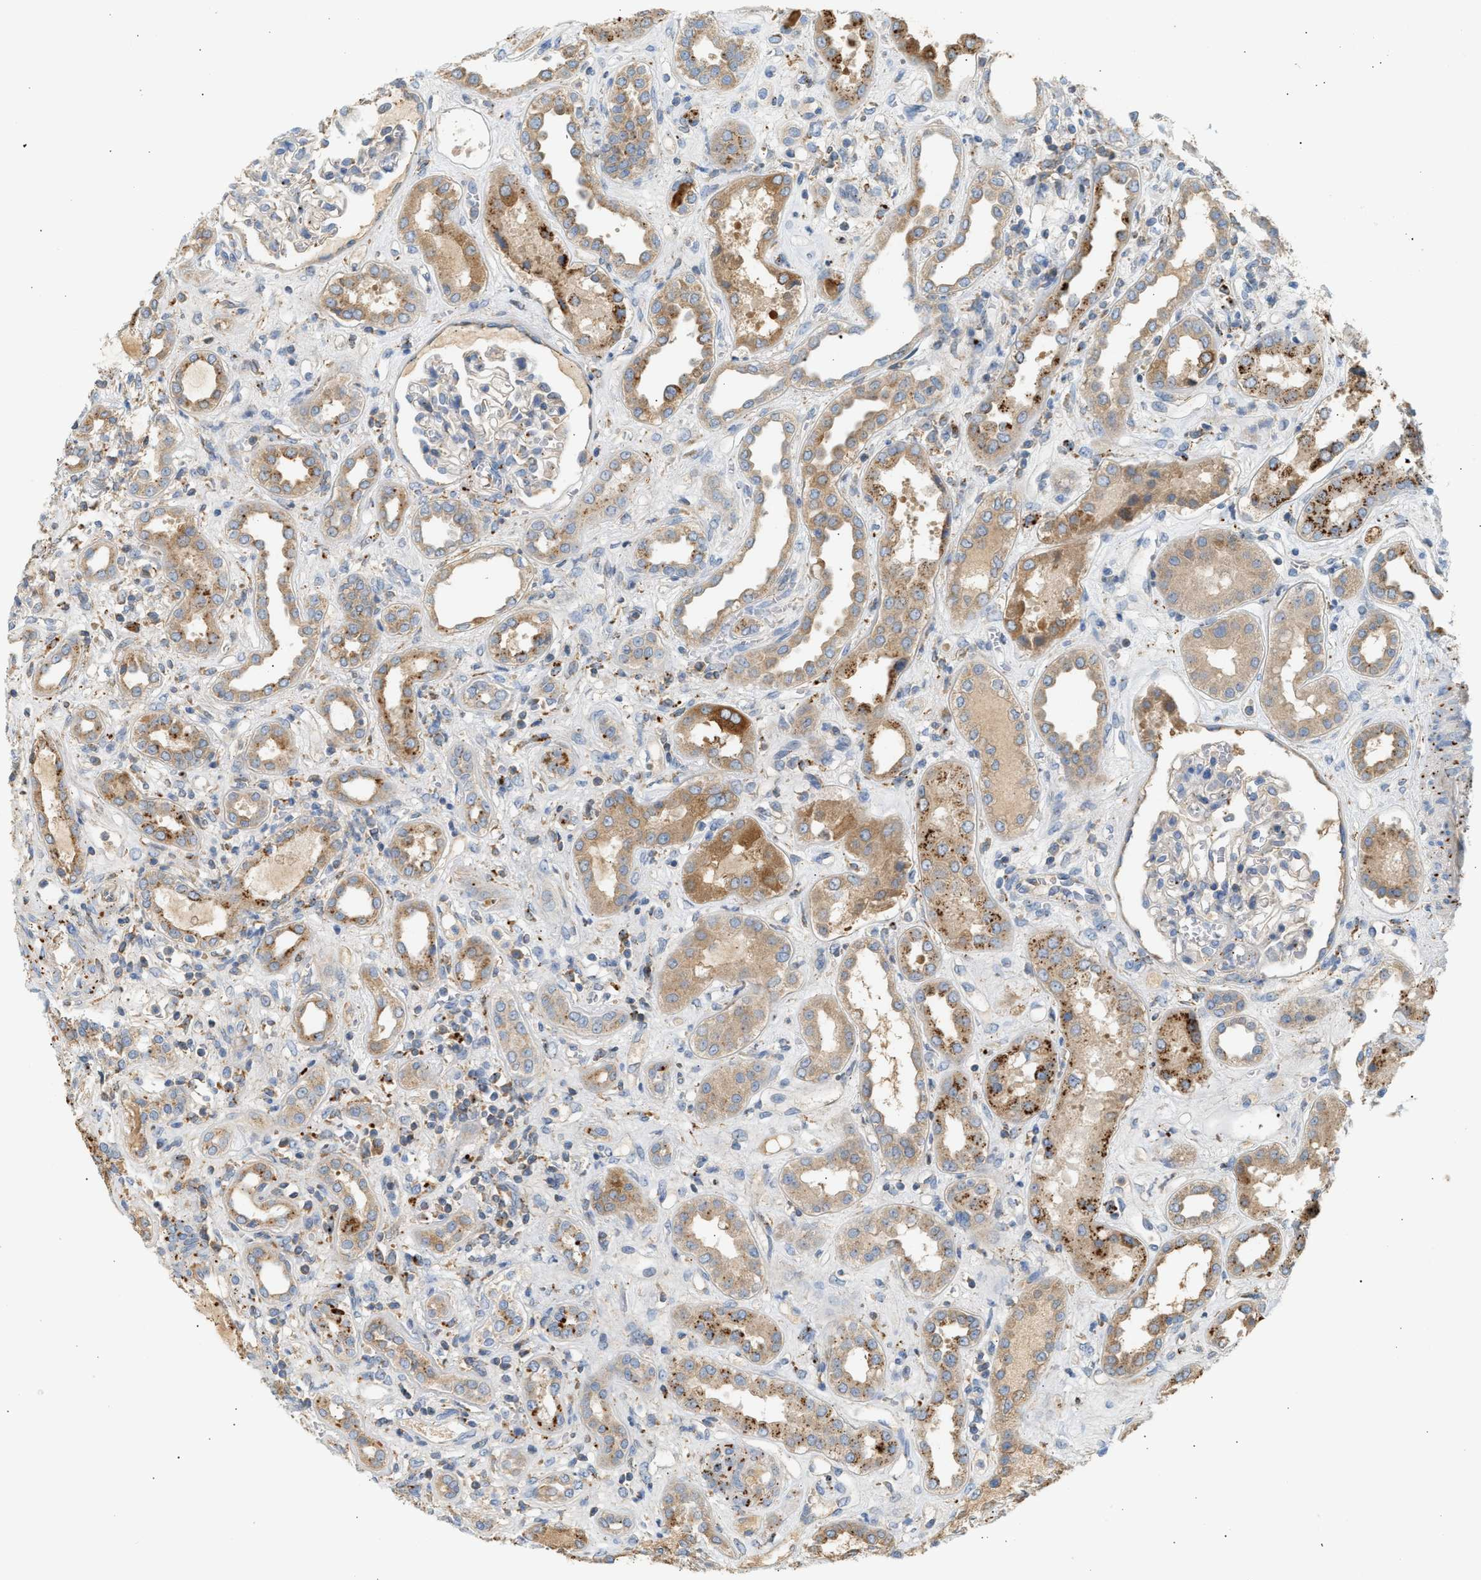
{"staining": {"intensity": "negative", "quantity": "none", "location": "none"}, "tissue": "kidney", "cell_type": "Cells in glomeruli", "image_type": "normal", "snomed": [{"axis": "morphology", "description": "Normal tissue, NOS"}, {"axis": "topography", "description": "Kidney"}], "caption": "Normal kidney was stained to show a protein in brown. There is no significant expression in cells in glomeruli. Brightfield microscopy of IHC stained with DAB (3,3'-diaminobenzidine) (brown) and hematoxylin (blue), captured at high magnification.", "gene": "ENTHD1", "patient": {"sex": "male", "age": 59}}